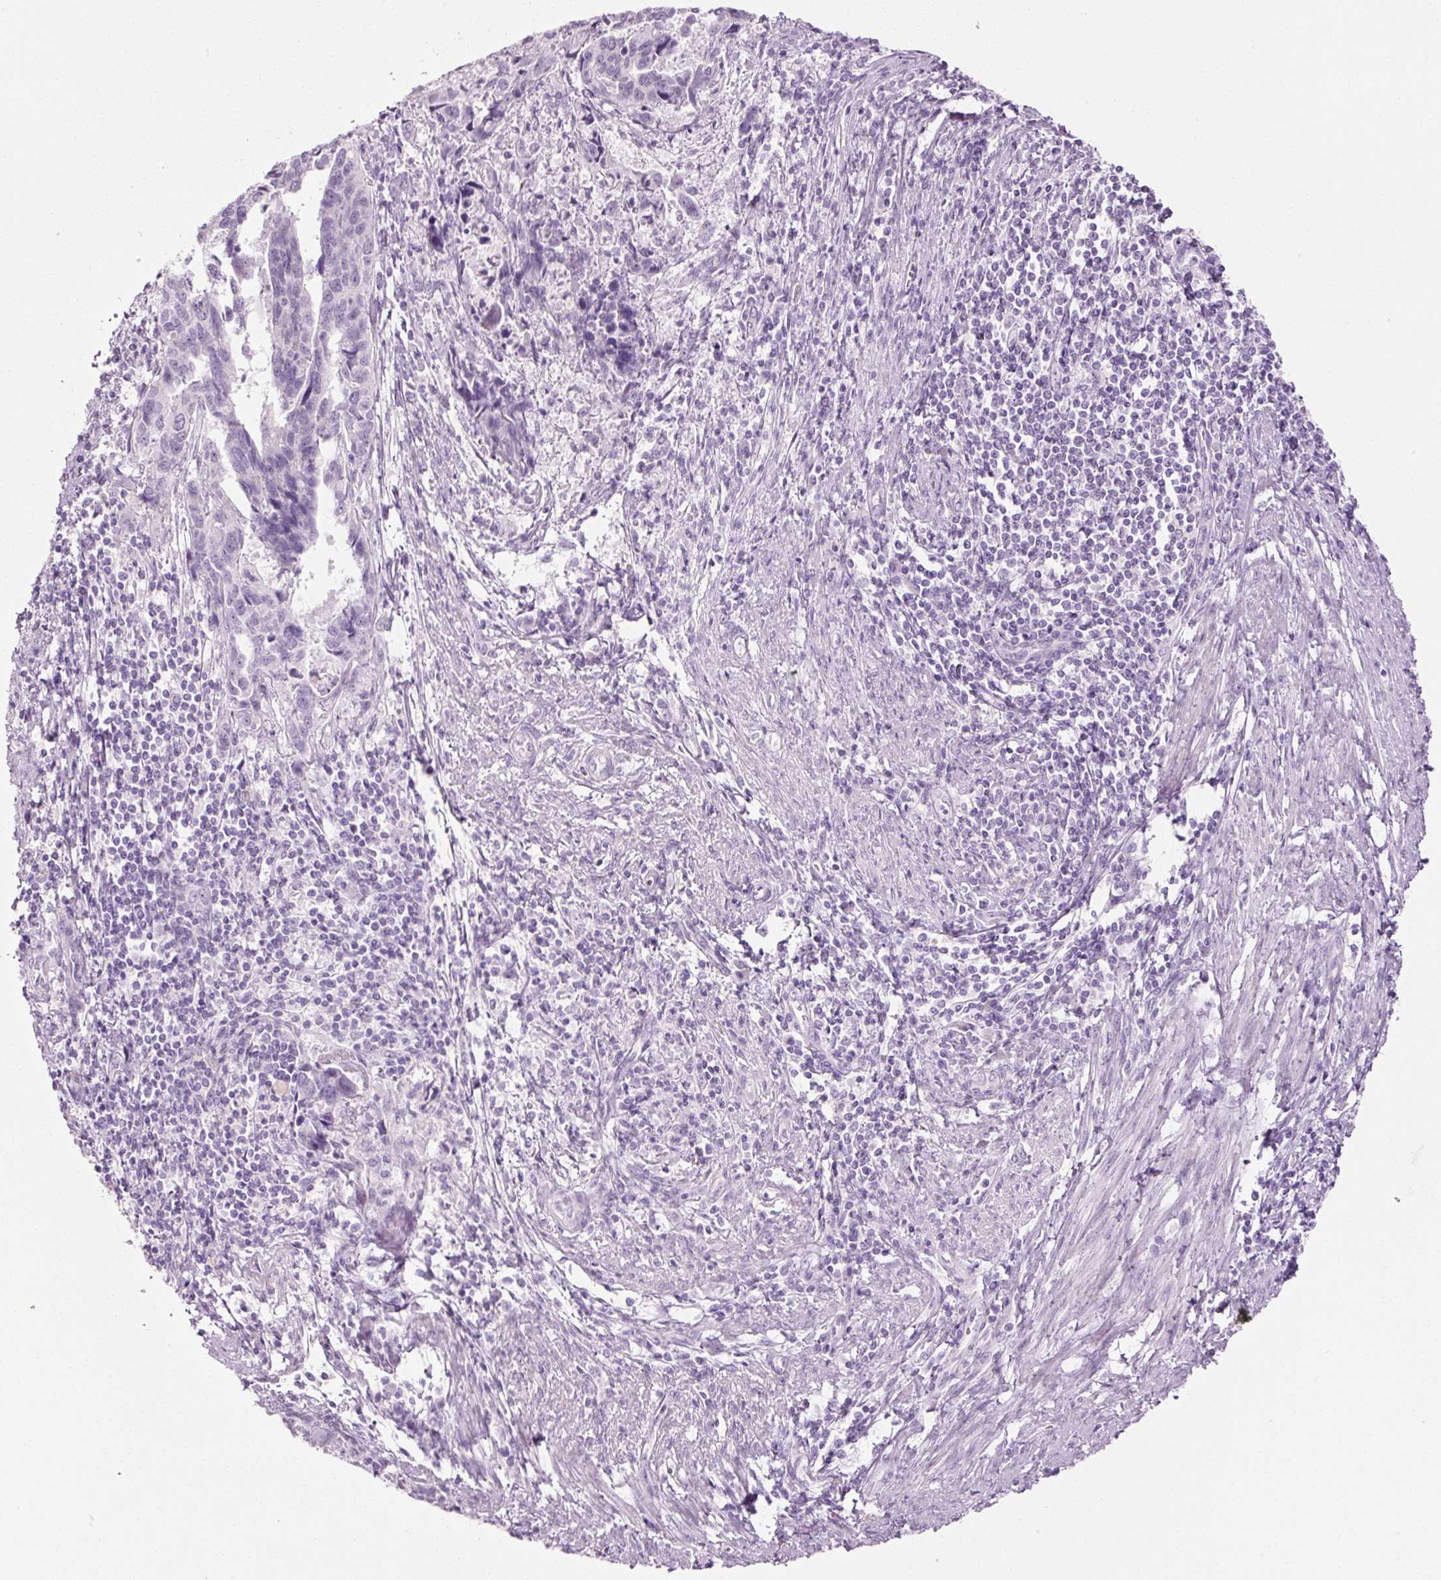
{"staining": {"intensity": "negative", "quantity": "none", "location": "none"}, "tissue": "endometrial cancer", "cell_type": "Tumor cells", "image_type": "cancer", "snomed": [{"axis": "morphology", "description": "Adenocarcinoma, NOS"}, {"axis": "topography", "description": "Endometrium"}], "caption": "Endometrial cancer (adenocarcinoma) stained for a protein using IHC displays no staining tumor cells.", "gene": "ANKRD20A1", "patient": {"sex": "female", "age": 73}}